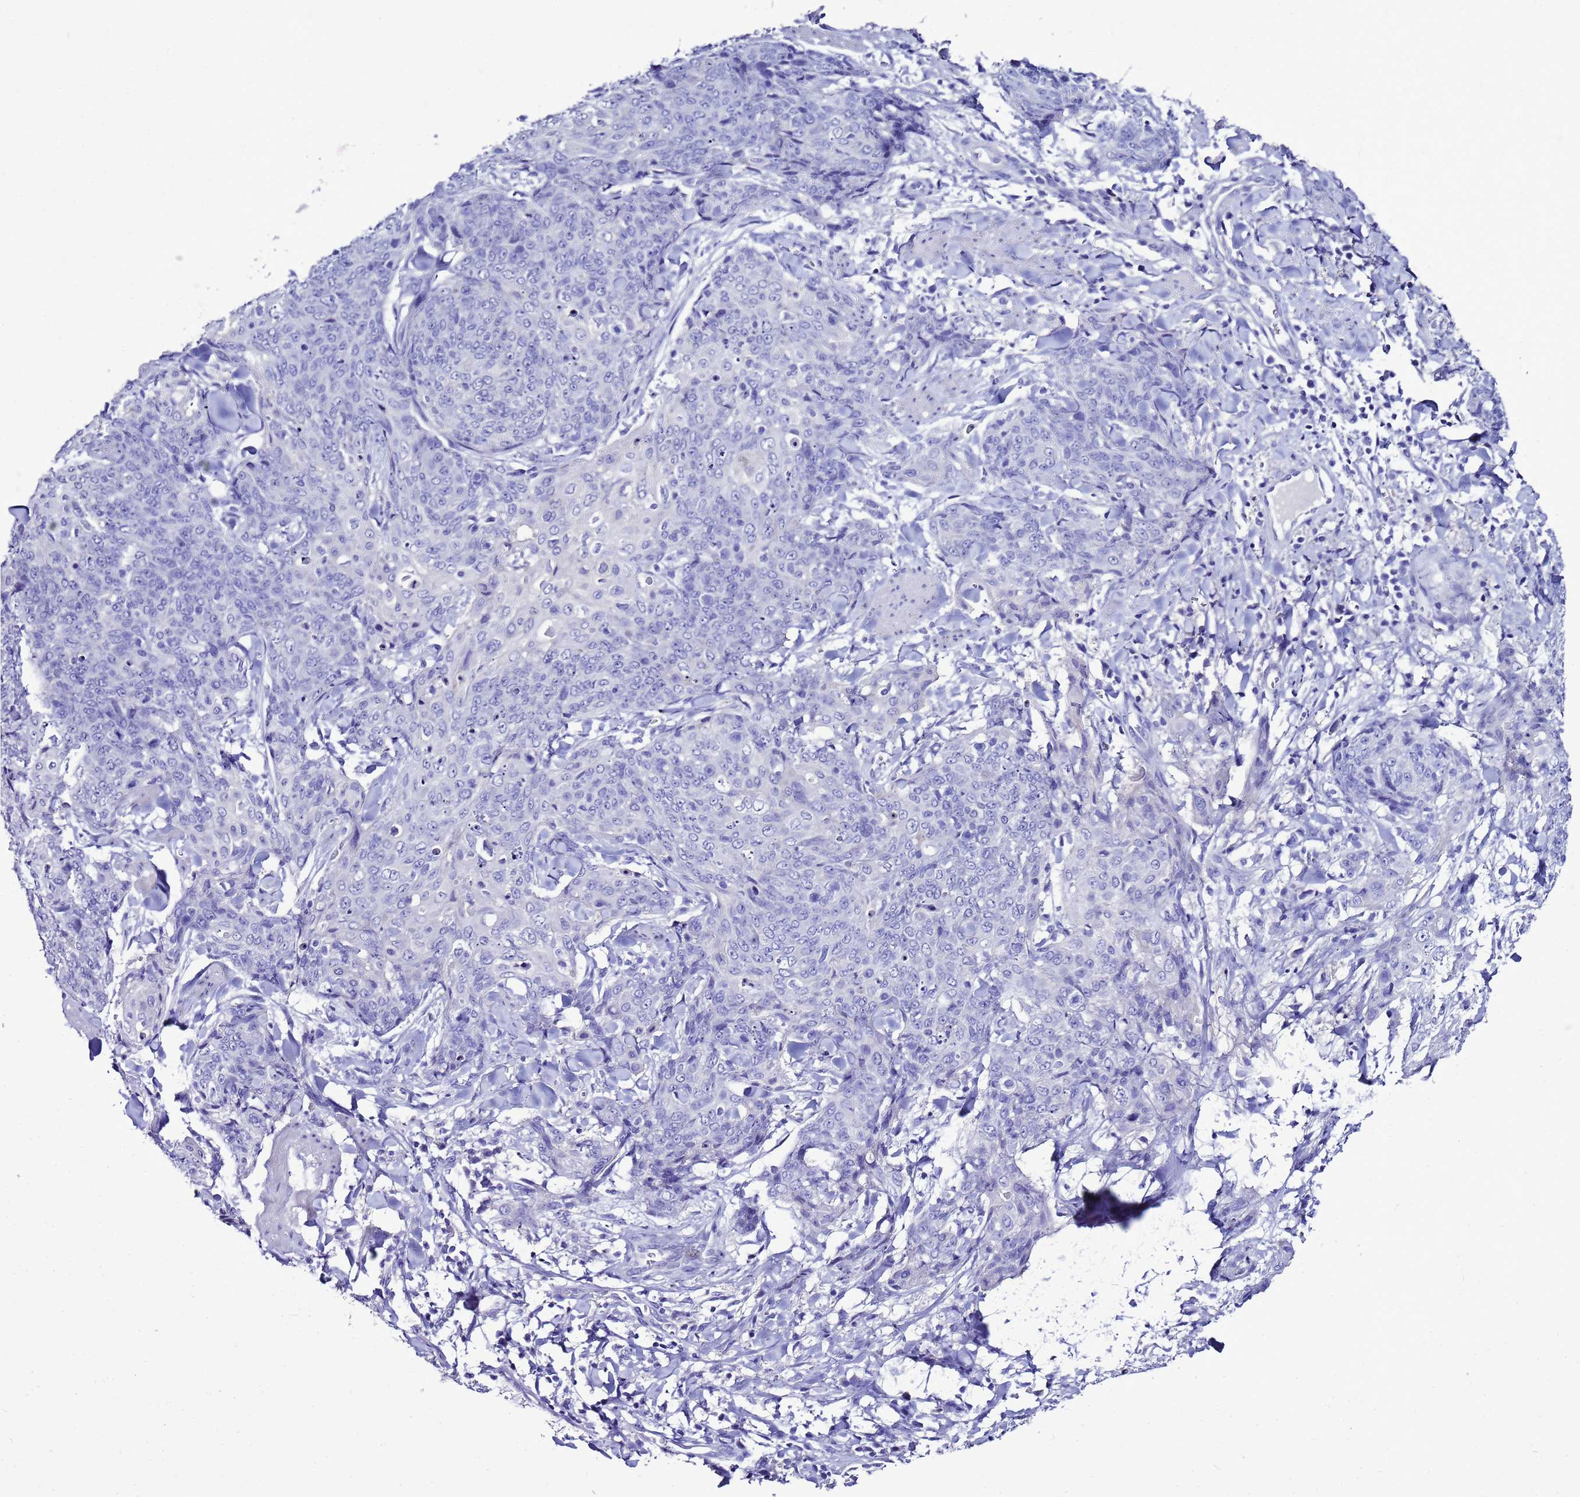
{"staining": {"intensity": "negative", "quantity": "none", "location": "none"}, "tissue": "skin cancer", "cell_type": "Tumor cells", "image_type": "cancer", "snomed": [{"axis": "morphology", "description": "Squamous cell carcinoma, NOS"}, {"axis": "topography", "description": "Skin"}, {"axis": "topography", "description": "Vulva"}], "caption": "Tumor cells are negative for protein expression in human squamous cell carcinoma (skin).", "gene": "BEST2", "patient": {"sex": "female", "age": 85}}